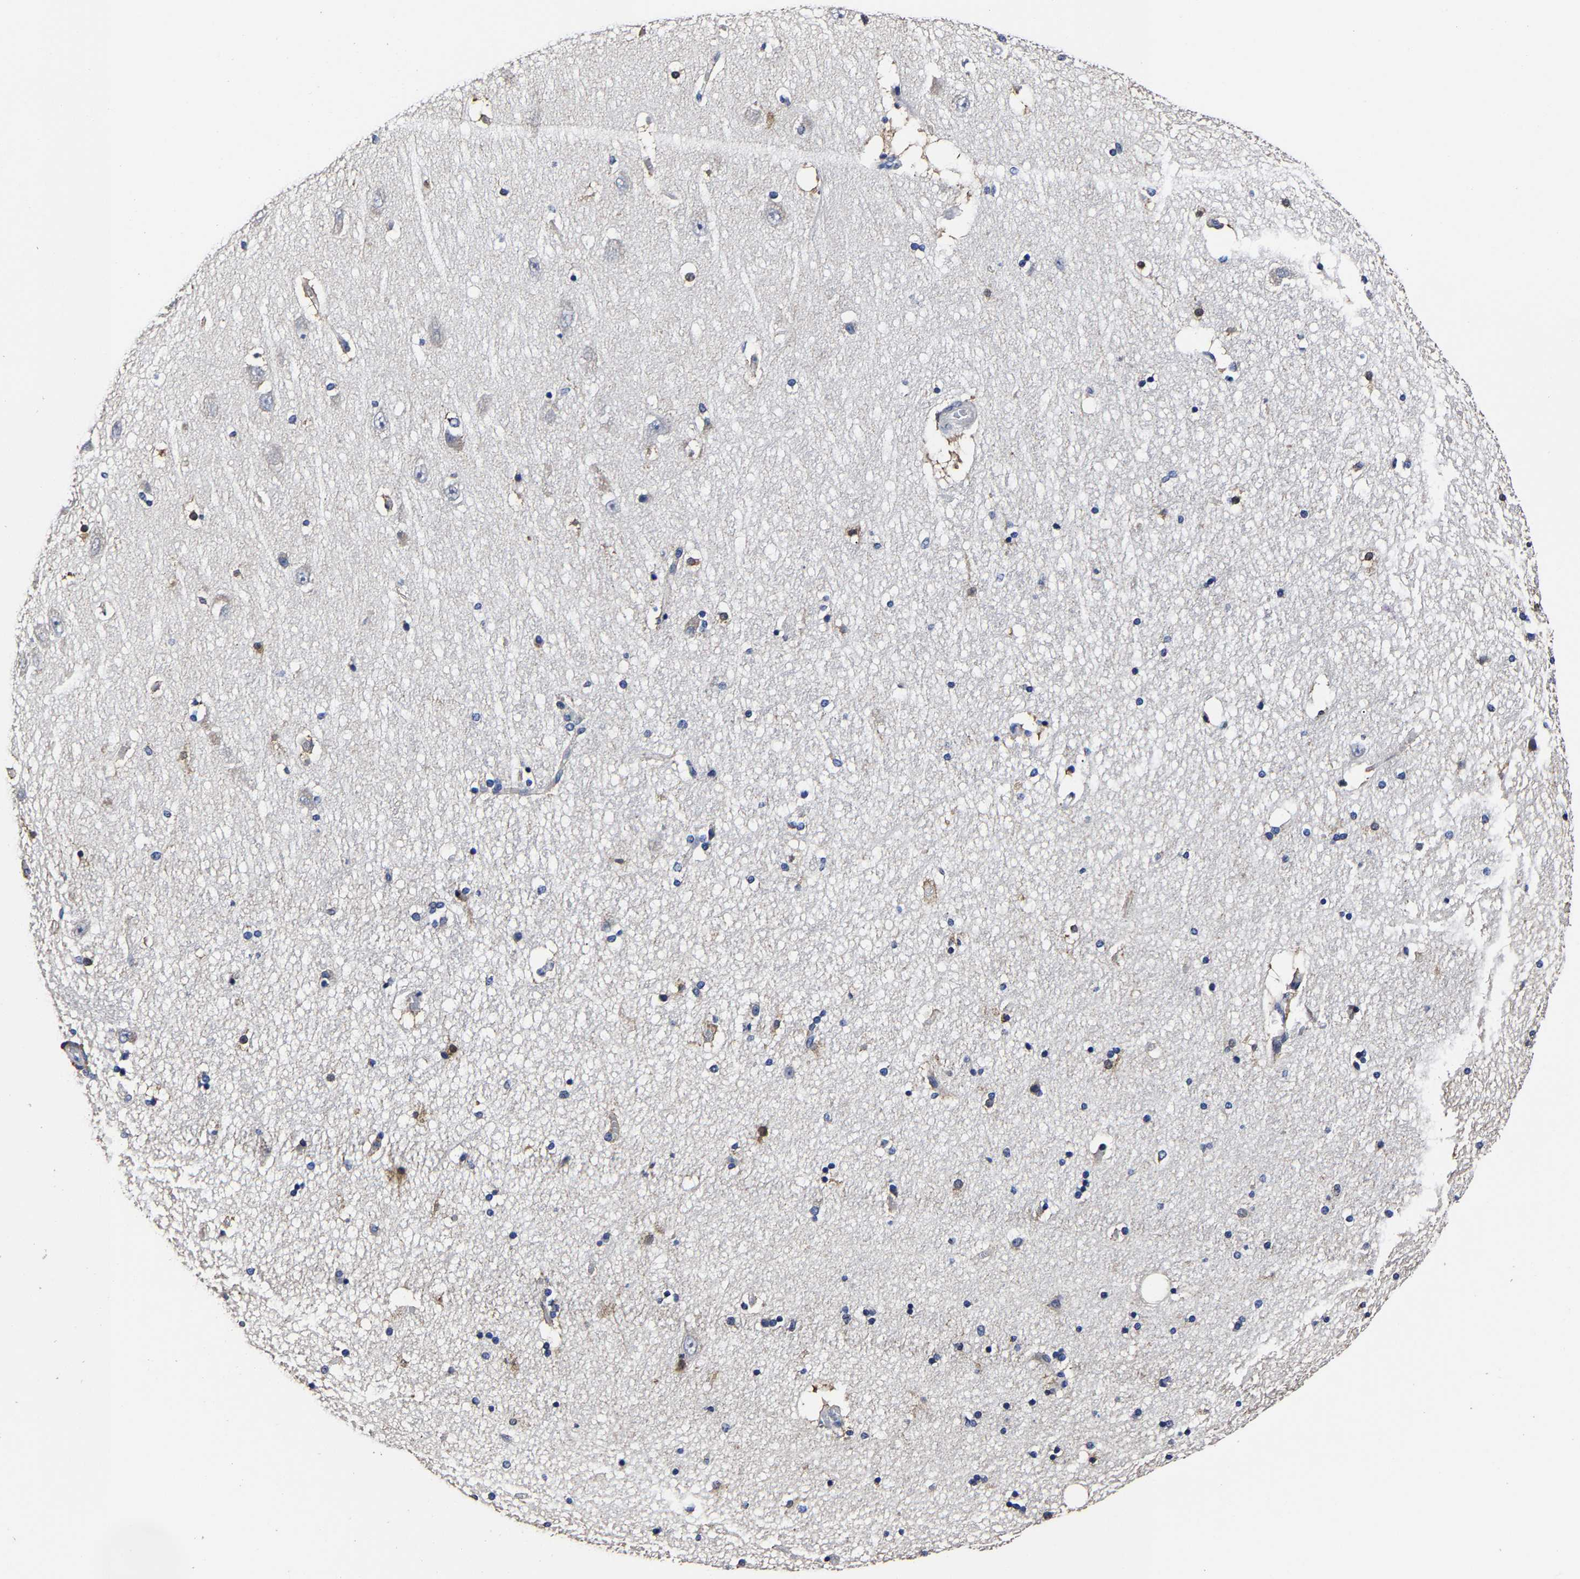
{"staining": {"intensity": "moderate", "quantity": "<25%", "location": "cytoplasmic/membranous"}, "tissue": "hippocampus", "cell_type": "Glial cells", "image_type": "normal", "snomed": [{"axis": "morphology", "description": "Normal tissue, NOS"}, {"axis": "topography", "description": "Hippocampus"}], "caption": "The histopathology image demonstrates staining of normal hippocampus, revealing moderate cytoplasmic/membranous protein staining (brown color) within glial cells. (DAB IHC with brightfield microscopy, high magnification).", "gene": "AASS", "patient": {"sex": "female", "age": 54}}